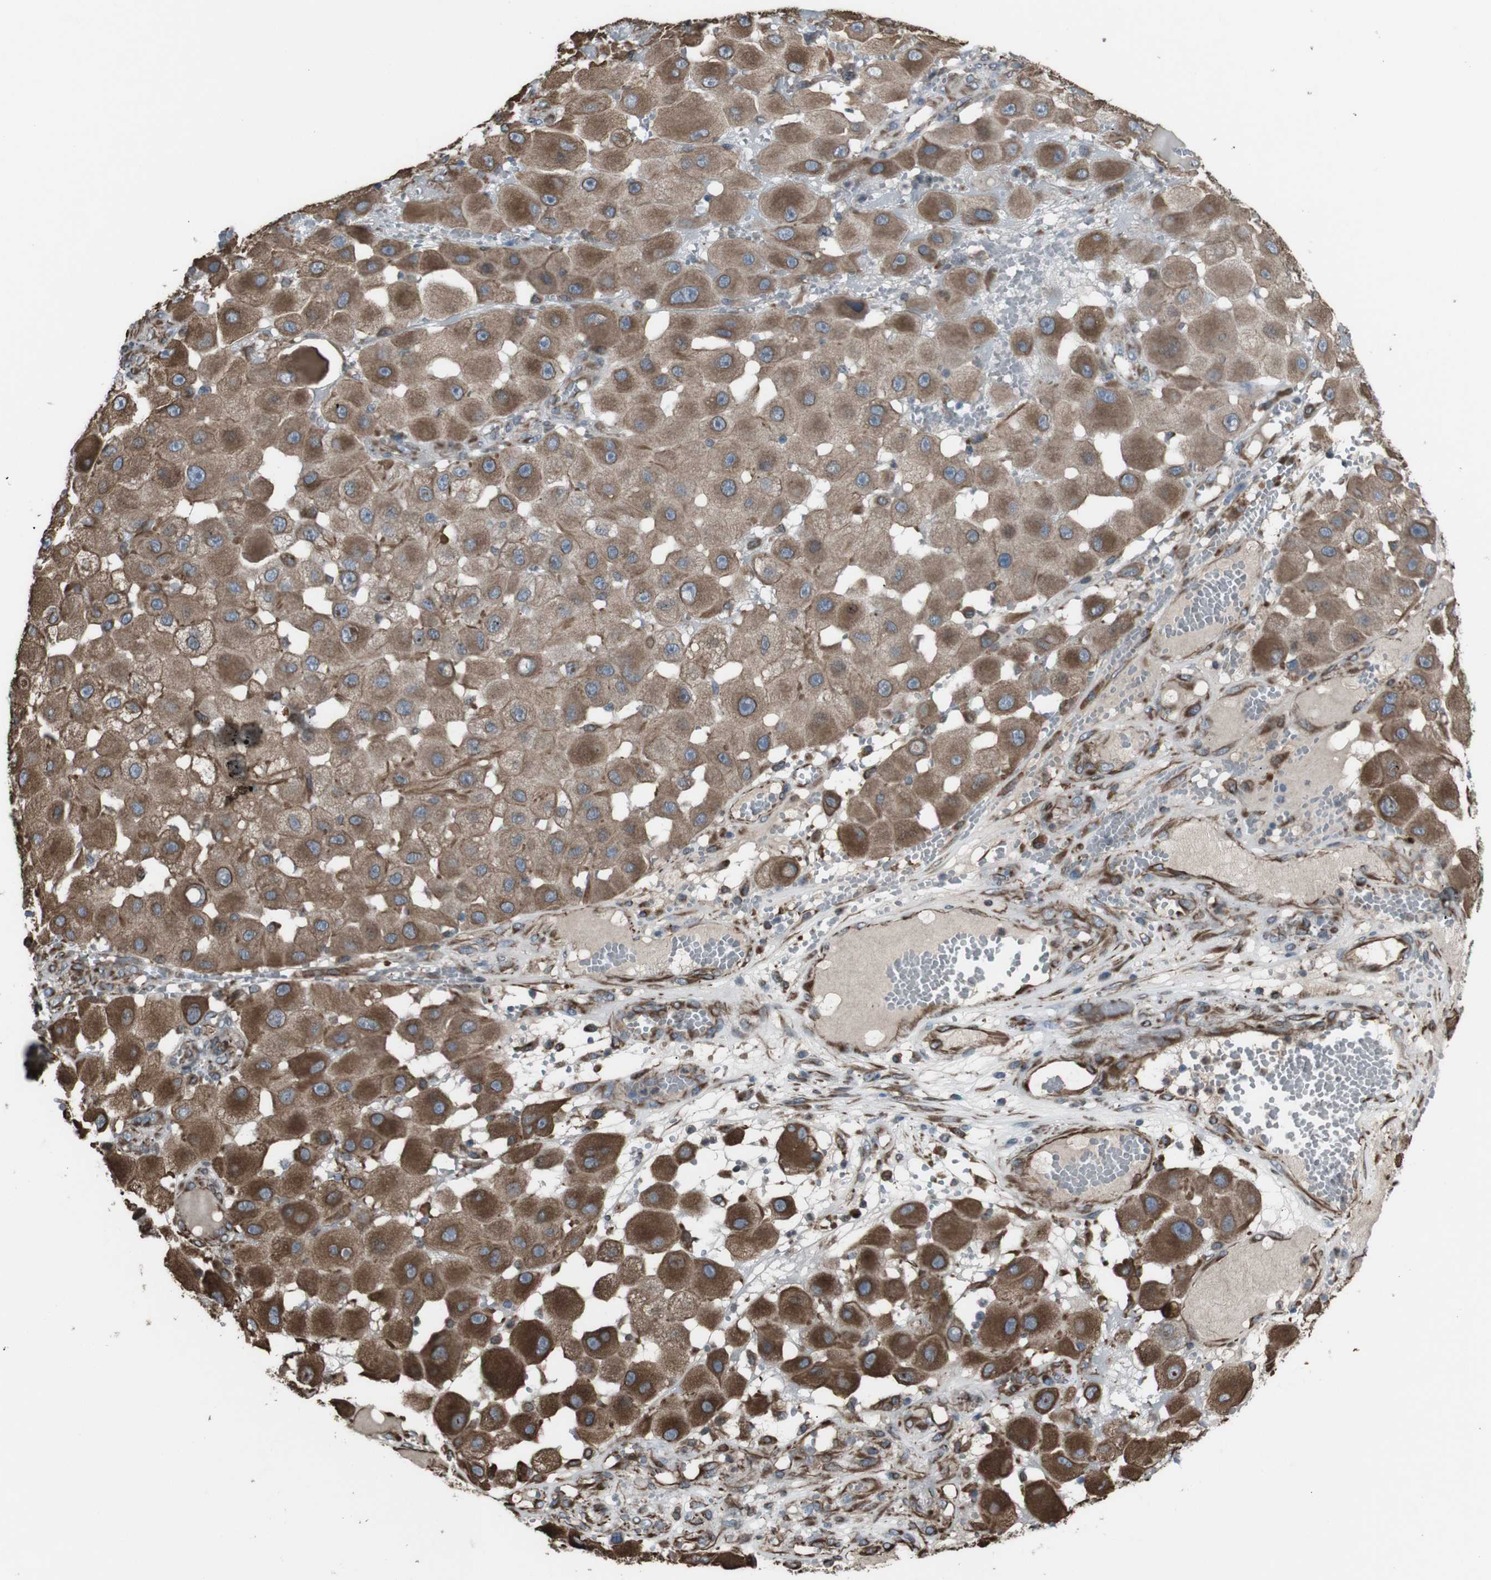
{"staining": {"intensity": "moderate", "quantity": ">75%", "location": "cytoplasmic/membranous"}, "tissue": "melanoma", "cell_type": "Tumor cells", "image_type": "cancer", "snomed": [{"axis": "morphology", "description": "Malignant melanoma, NOS"}, {"axis": "topography", "description": "Skin"}], "caption": "Human melanoma stained with a brown dye displays moderate cytoplasmic/membranous positive staining in about >75% of tumor cells.", "gene": "TMEM141", "patient": {"sex": "female", "age": 81}}